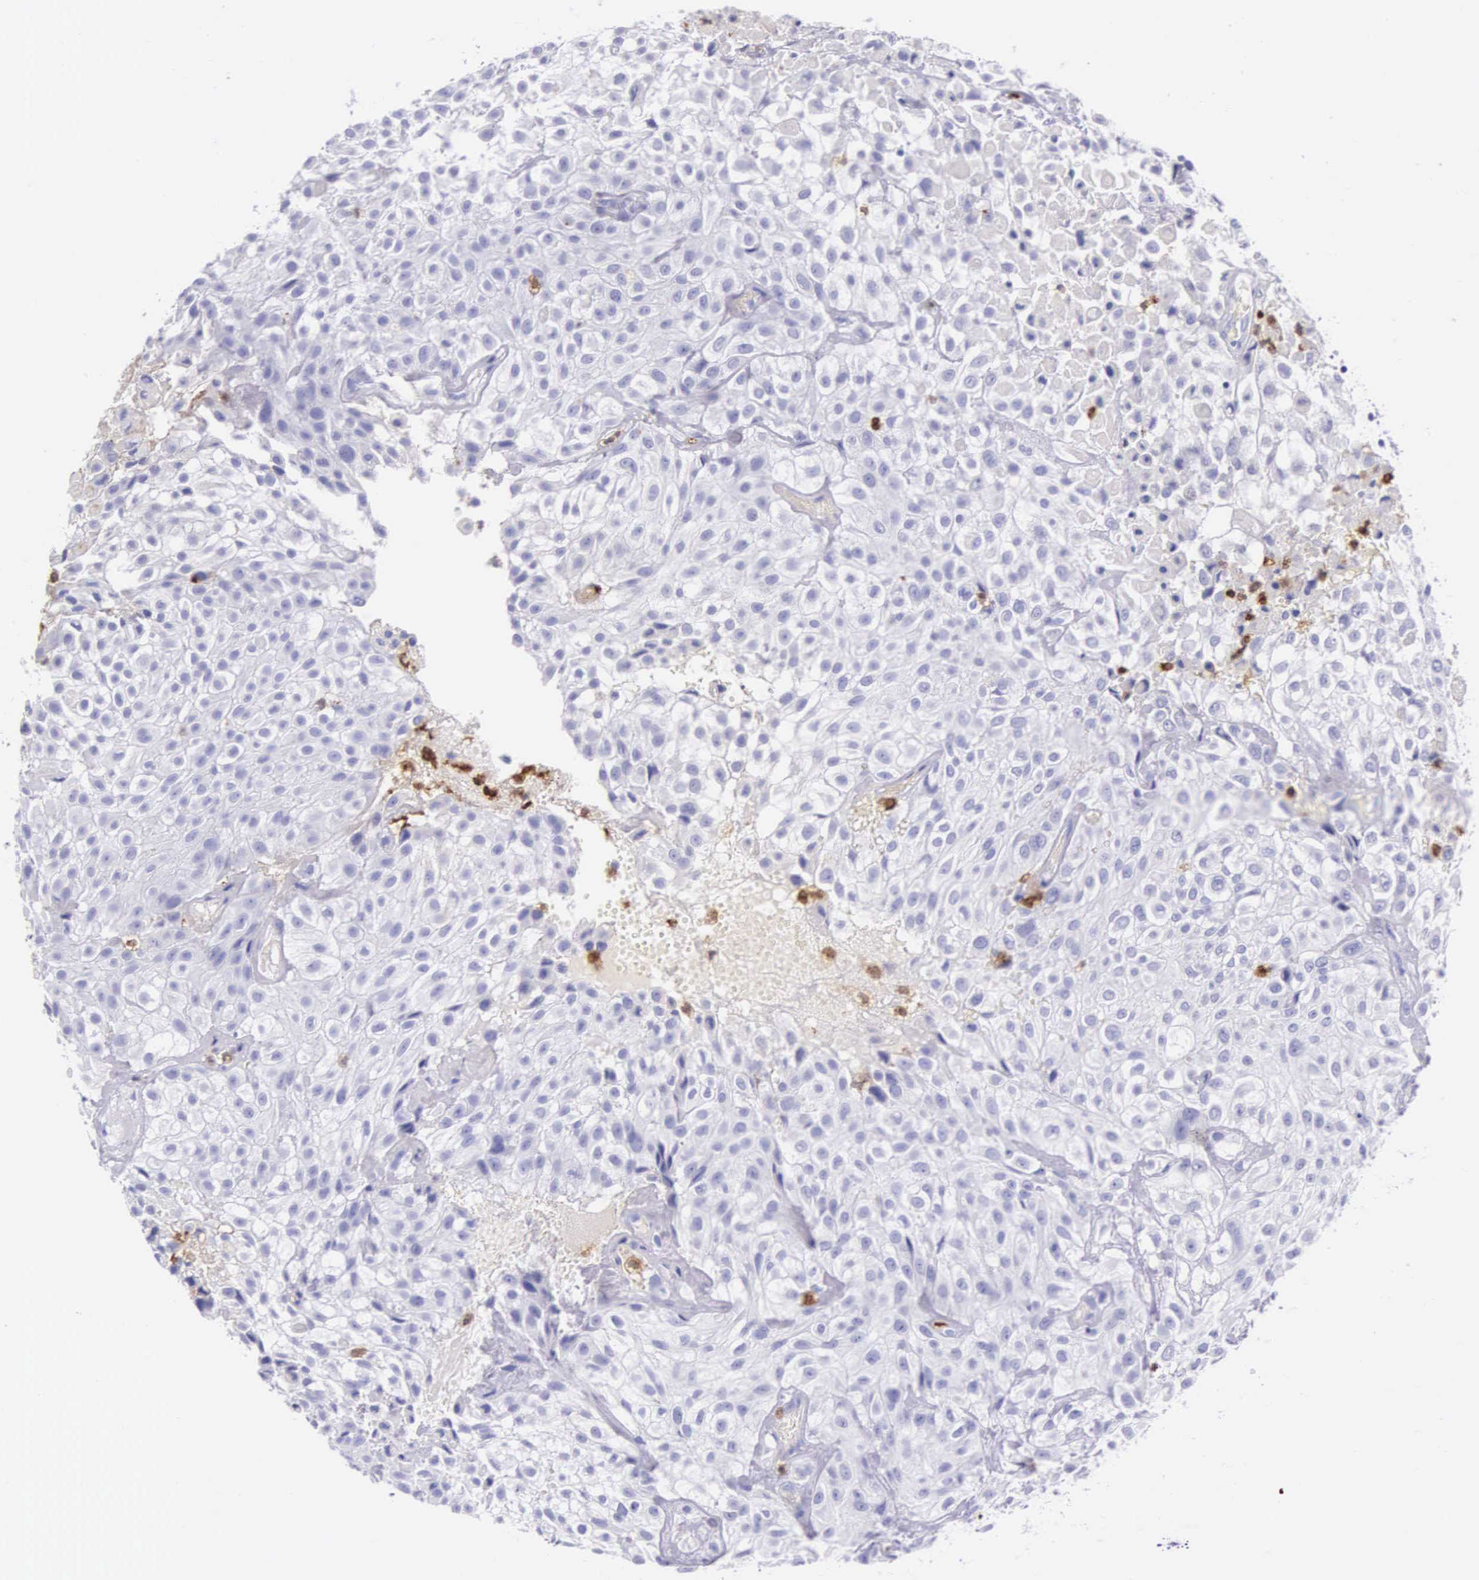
{"staining": {"intensity": "negative", "quantity": "none", "location": "none"}, "tissue": "urothelial cancer", "cell_type": "Tumor cells", "image_type": "cancer", "snomed": [{"axis": "morphology", "description": "Urothelial carcinoma, High grade"}, {"axis": "topography", "description": "Urinary bladder"}], "caption": "An immunohistochemistry (IHC) micrograph of urothelial cancer is shown. There is no staining in tumor cells of urothelial cancer.", "gene": "FCN1", "patient": {"sex": "male", "age": 56}}